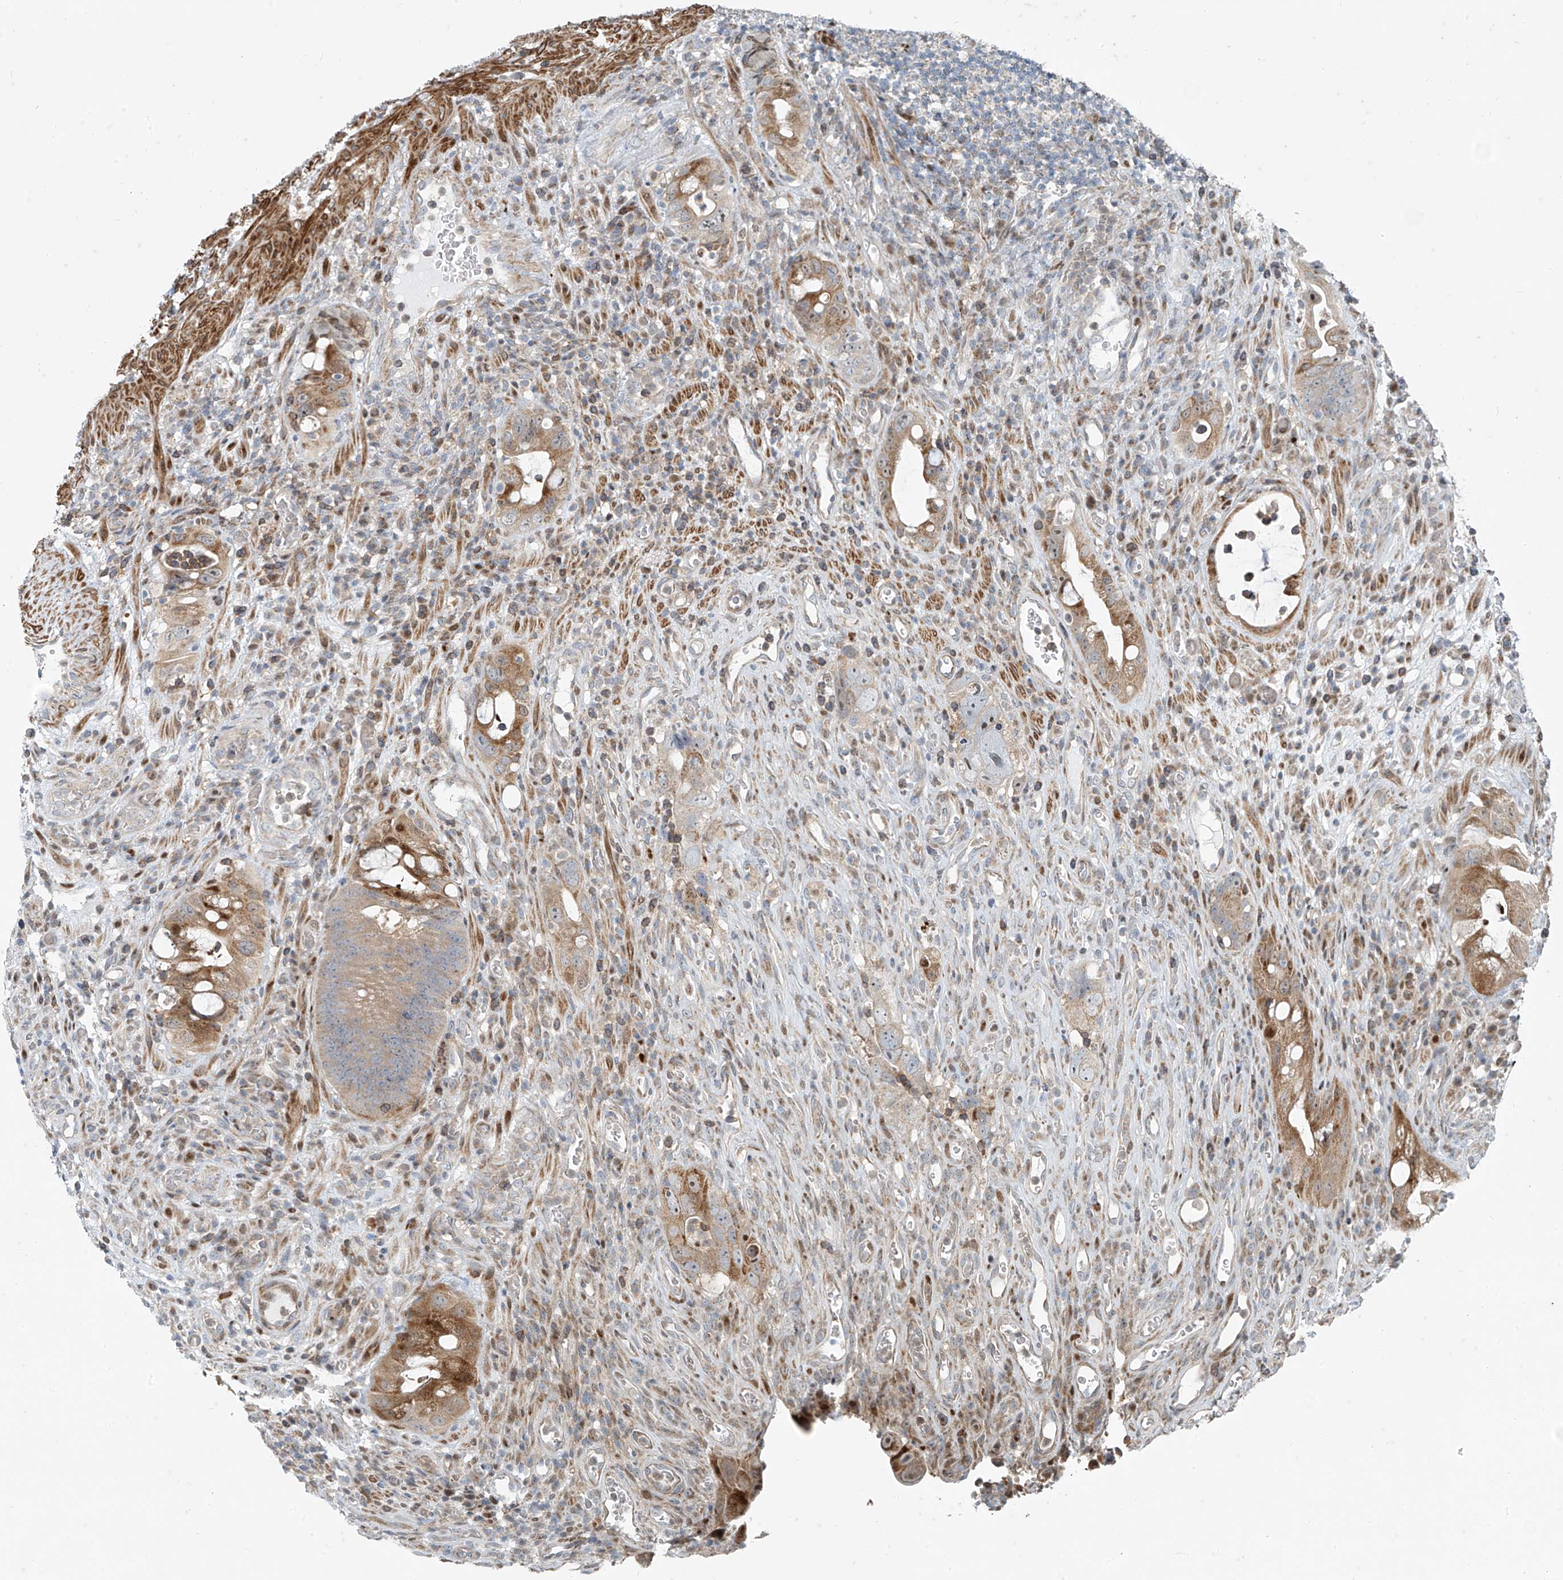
{"staining": {"intensity": "moderate", "quantity": "25%-75%", "location": "cytoplasmic/membranous,nuclear"}, "tissue": "colorectal cancer", "cell_type": "Tumor cells", "image_type": "cancer", "snomed": [{"axis": "morphology", "description": "Adenocarcinoma, NOS"}, {"axis": "topography", "description": "Rectum"}], "caption": "An image of human colorectal adenocarcinoma stained for a protein reveals moderate cytoplasmic/membranous and nuclear brown staining in tumor cells.", "gene": "PPCS", "patient": {"sex": "male", "age": 59}}